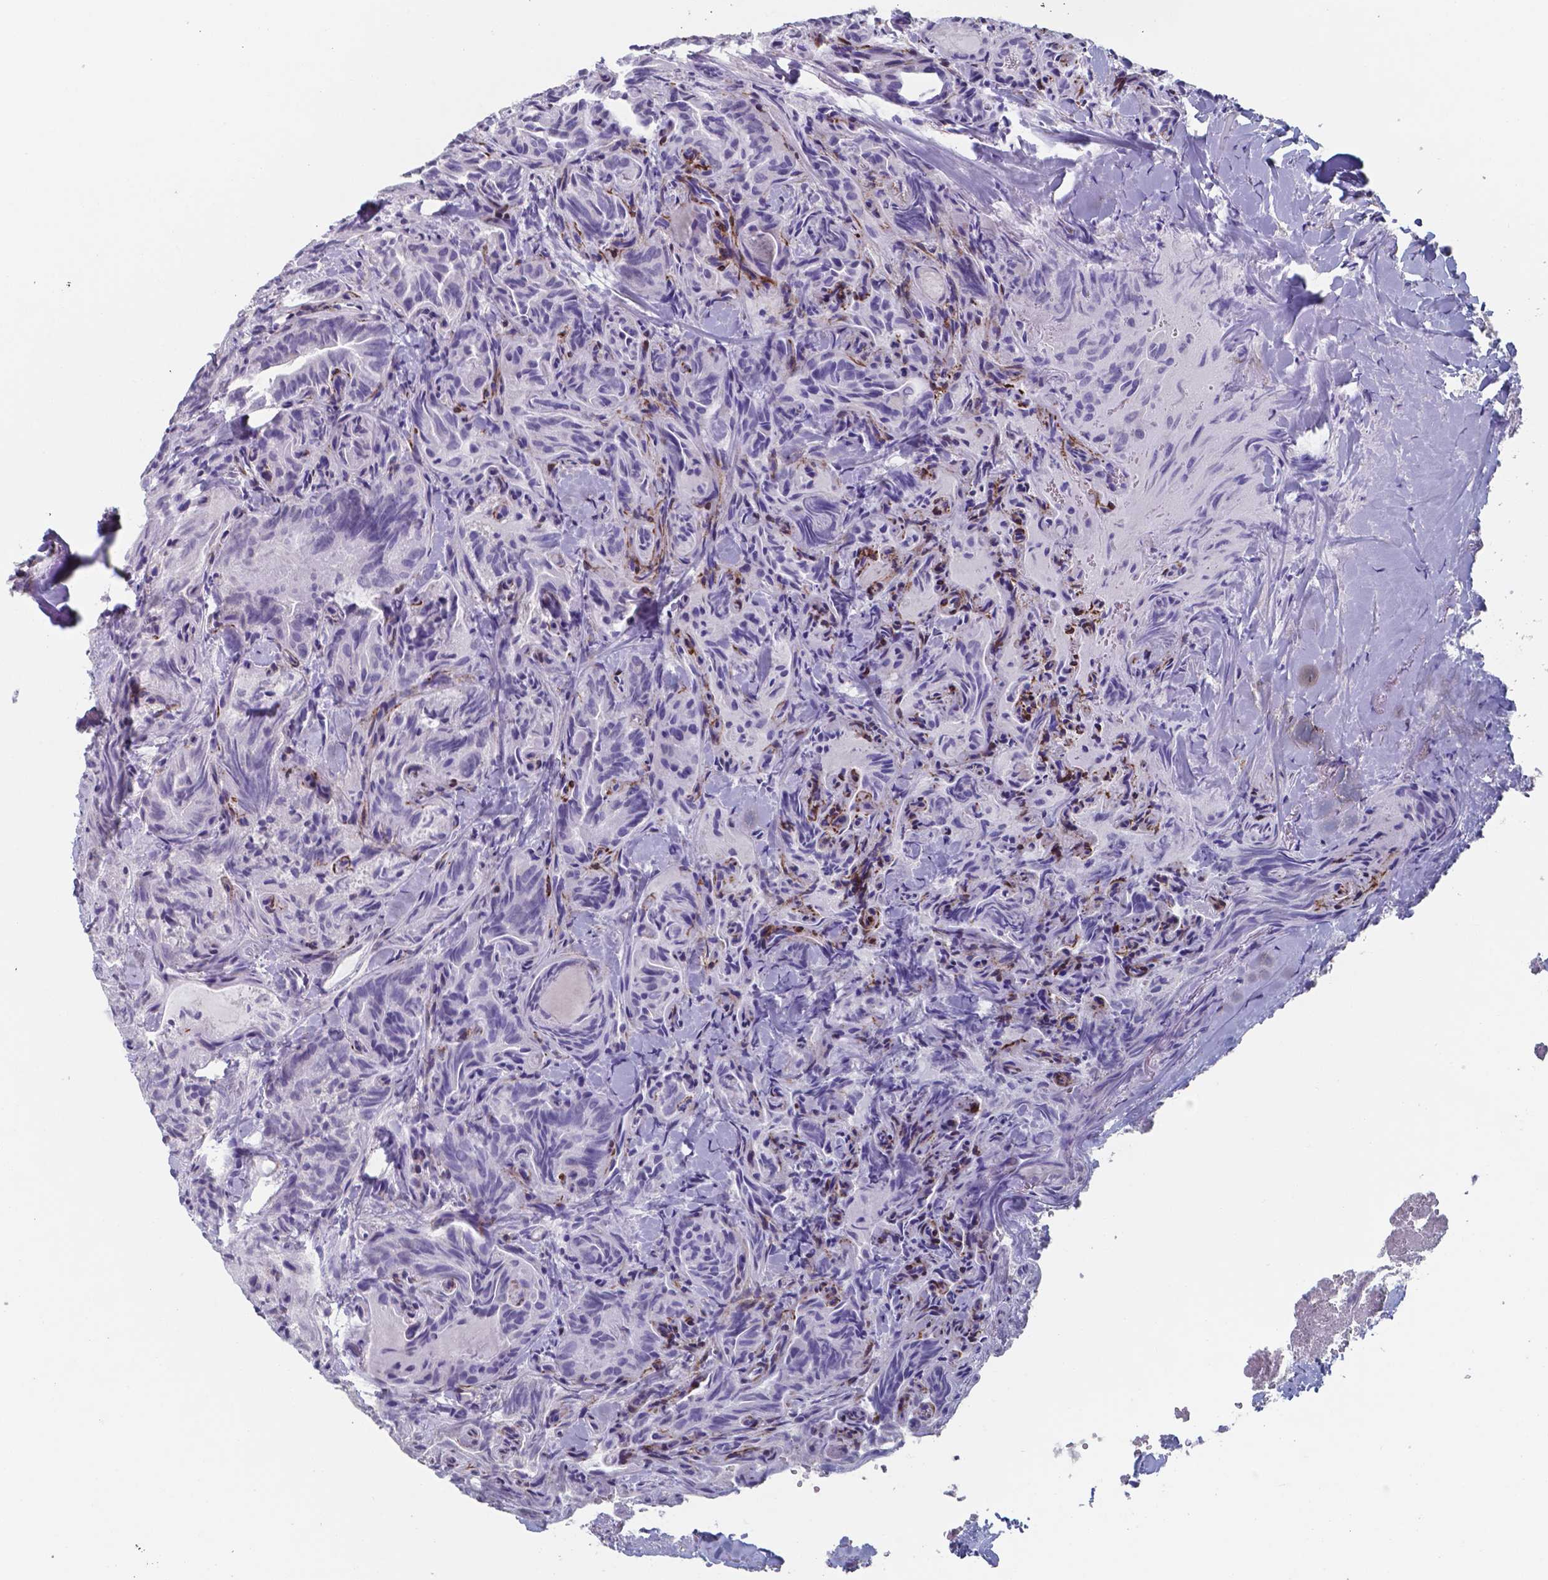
{"staining": {"intensity": "negative", "quantity": "none", "location": "none"}, "tissue": "thyroid cancer", "cell_type": "Tumor cells", "image_type": "cancer", "snomed": [{"axis": "morphology", "description": "Papillary adenocarcinoma, NOS"}, {"axis": "topography", "description": "Thyroid gland"}], "caption": "DAB immunohistochemical staining of papillary adenocarcinoma (thyroid) exhibits no significant staining in tumor cells. Nuclei are stained in blue.", "gene": "PLA2R1", "patient": {"sex": "female", "age": 75}}